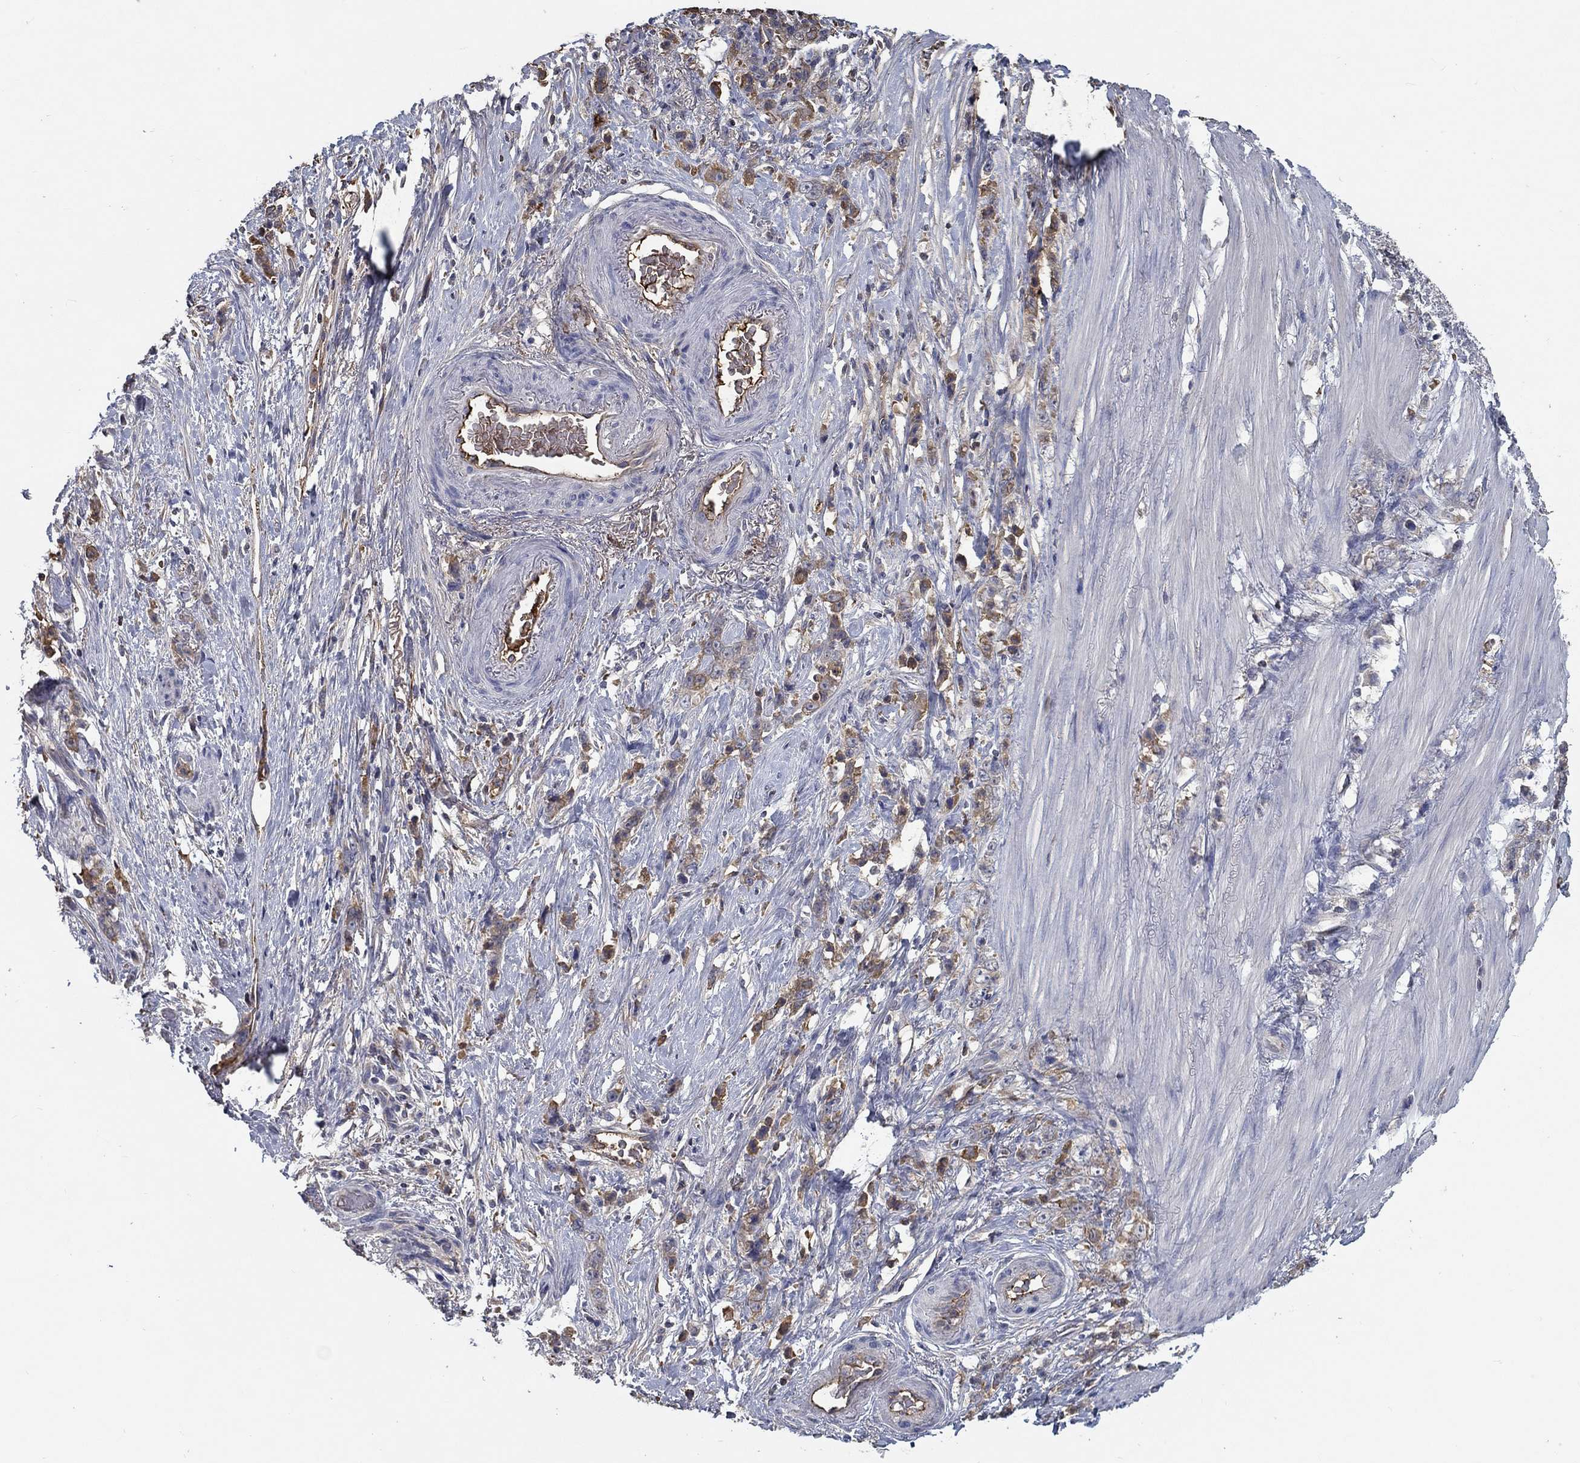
{"staining": {"intensity": "weak", "quantity": ">75%", "location": "cytoplasmic/membranous"}, "tissue": "stomach cancer", "cell_type": "Tumor cells", "image_type": "cancer", "snomed": [{"axis": "morphology", "description": "Adenocarcinoma, NOS"}, {"axis": "topography", "description": "Stomach, lower"}], "caption": "Protein expression by immunohistochemistry demonstrates weak cytoplasmic/membranous positivity in approximately >75% of tumor cells in stomach cancer (adenocarcinoma).", "gene": "IL10", "patient": {"sex": "male", "age": 88}}